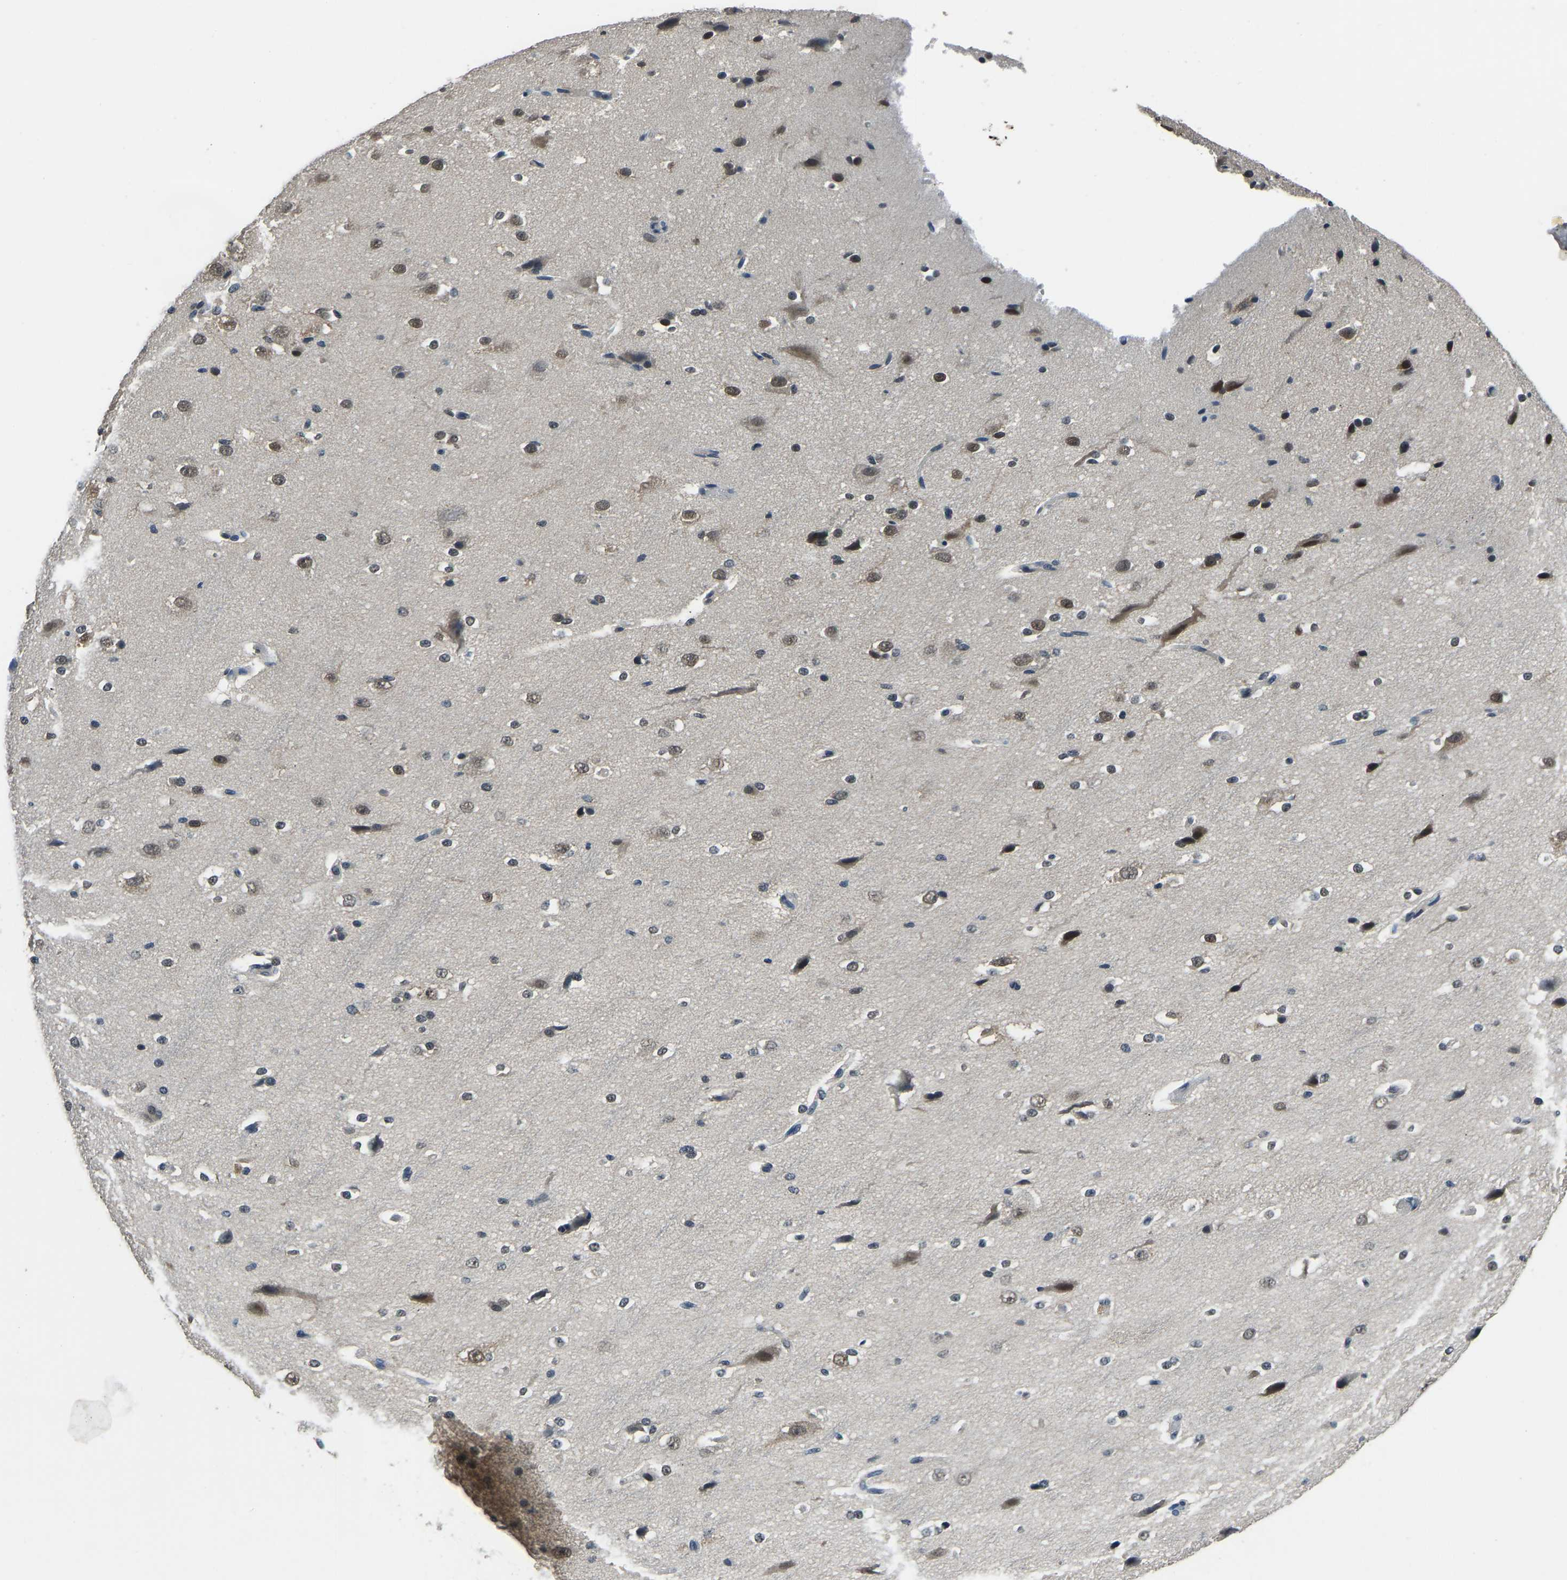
{"staining": {"intensity": "negative", "quantity": "none", "location": "none"}, "tissue": "cerebral cortex", "cell_type": "Endothelial cells", "image_type": "normal", "snomed": [{"axis": "morphology", "description": "Normal tissue, NOS"}, {"axis": "morphology", "description": "Developmental malformation"}, {"axis": "topography", "description": "Cerebral cortex"}], "caption": "Immunohistochemistry (IHC) histopathology image of unremarkable cerebral cortex stained for a protein (brown), which shows no expression in endothelial cells. (IHC, brightfield microscopy, high magnification).", "gene": "TOX4", "patient": {"sex": "female", "age": 30}}